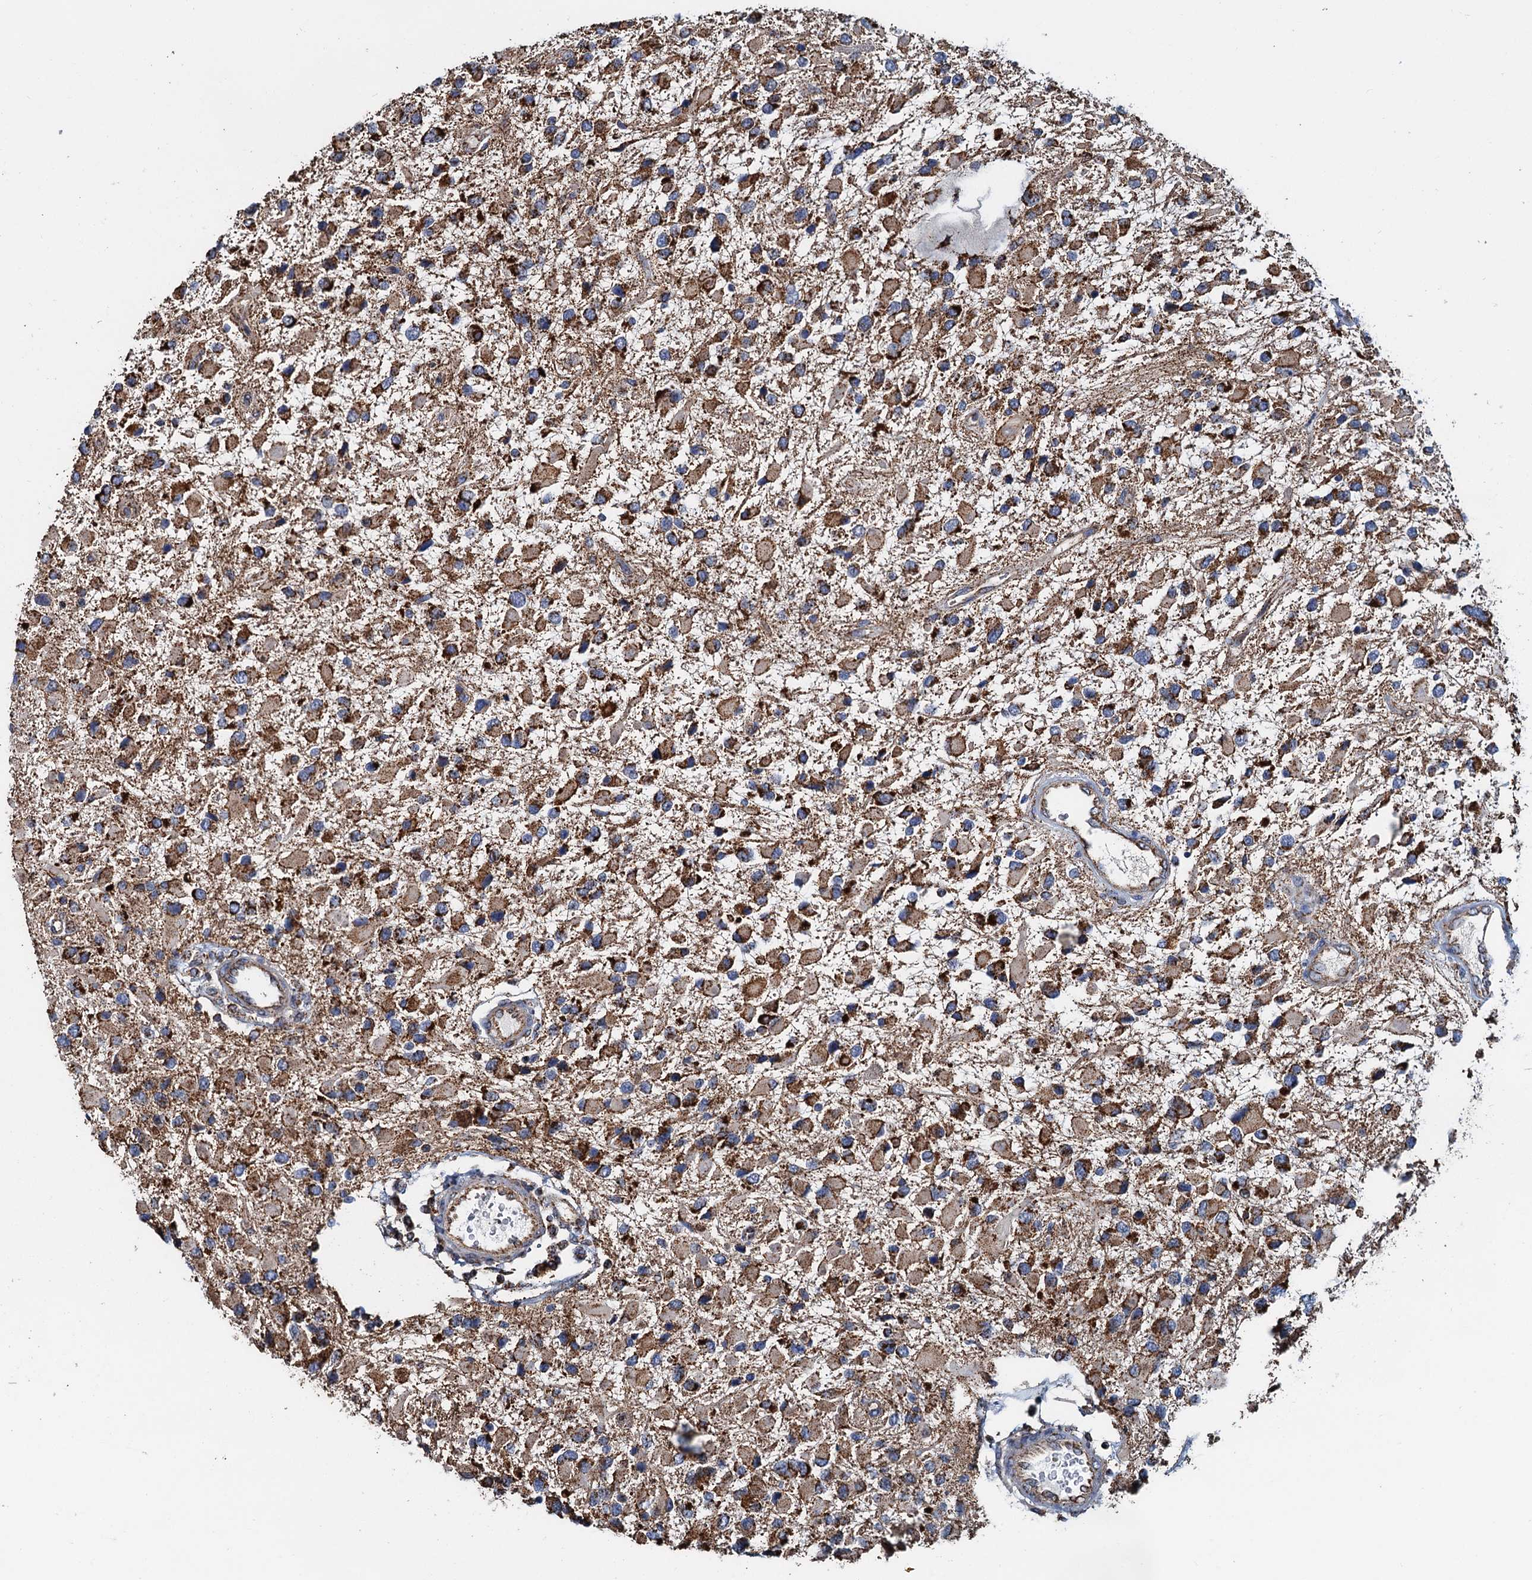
{"staining": {"intensity": "moderate", "quantity": ">75%", "location": "cytoplasmic/membranous"}, "tissue": "glioma", "cell_type": "Tumor cells", "image_type": "cancer", "snomed": [{"axis": "morphology", "description": "Glioma, malignant, High grade"}, {"axis": "topography", "description": "Brain"}], "caption": "High-magnification brightfield microscopy of malignant glioma (high-grade) stained with DAB (3,3'-diaminobenzidine) (brown) and counterstained with hematoxylin (blue). tumor cells exhibit moderate cytoplasmic/membranous staining is present in about>75% of cells.", "gene": "AAGAB", "patient": {"sex": "male", "age": 53}}